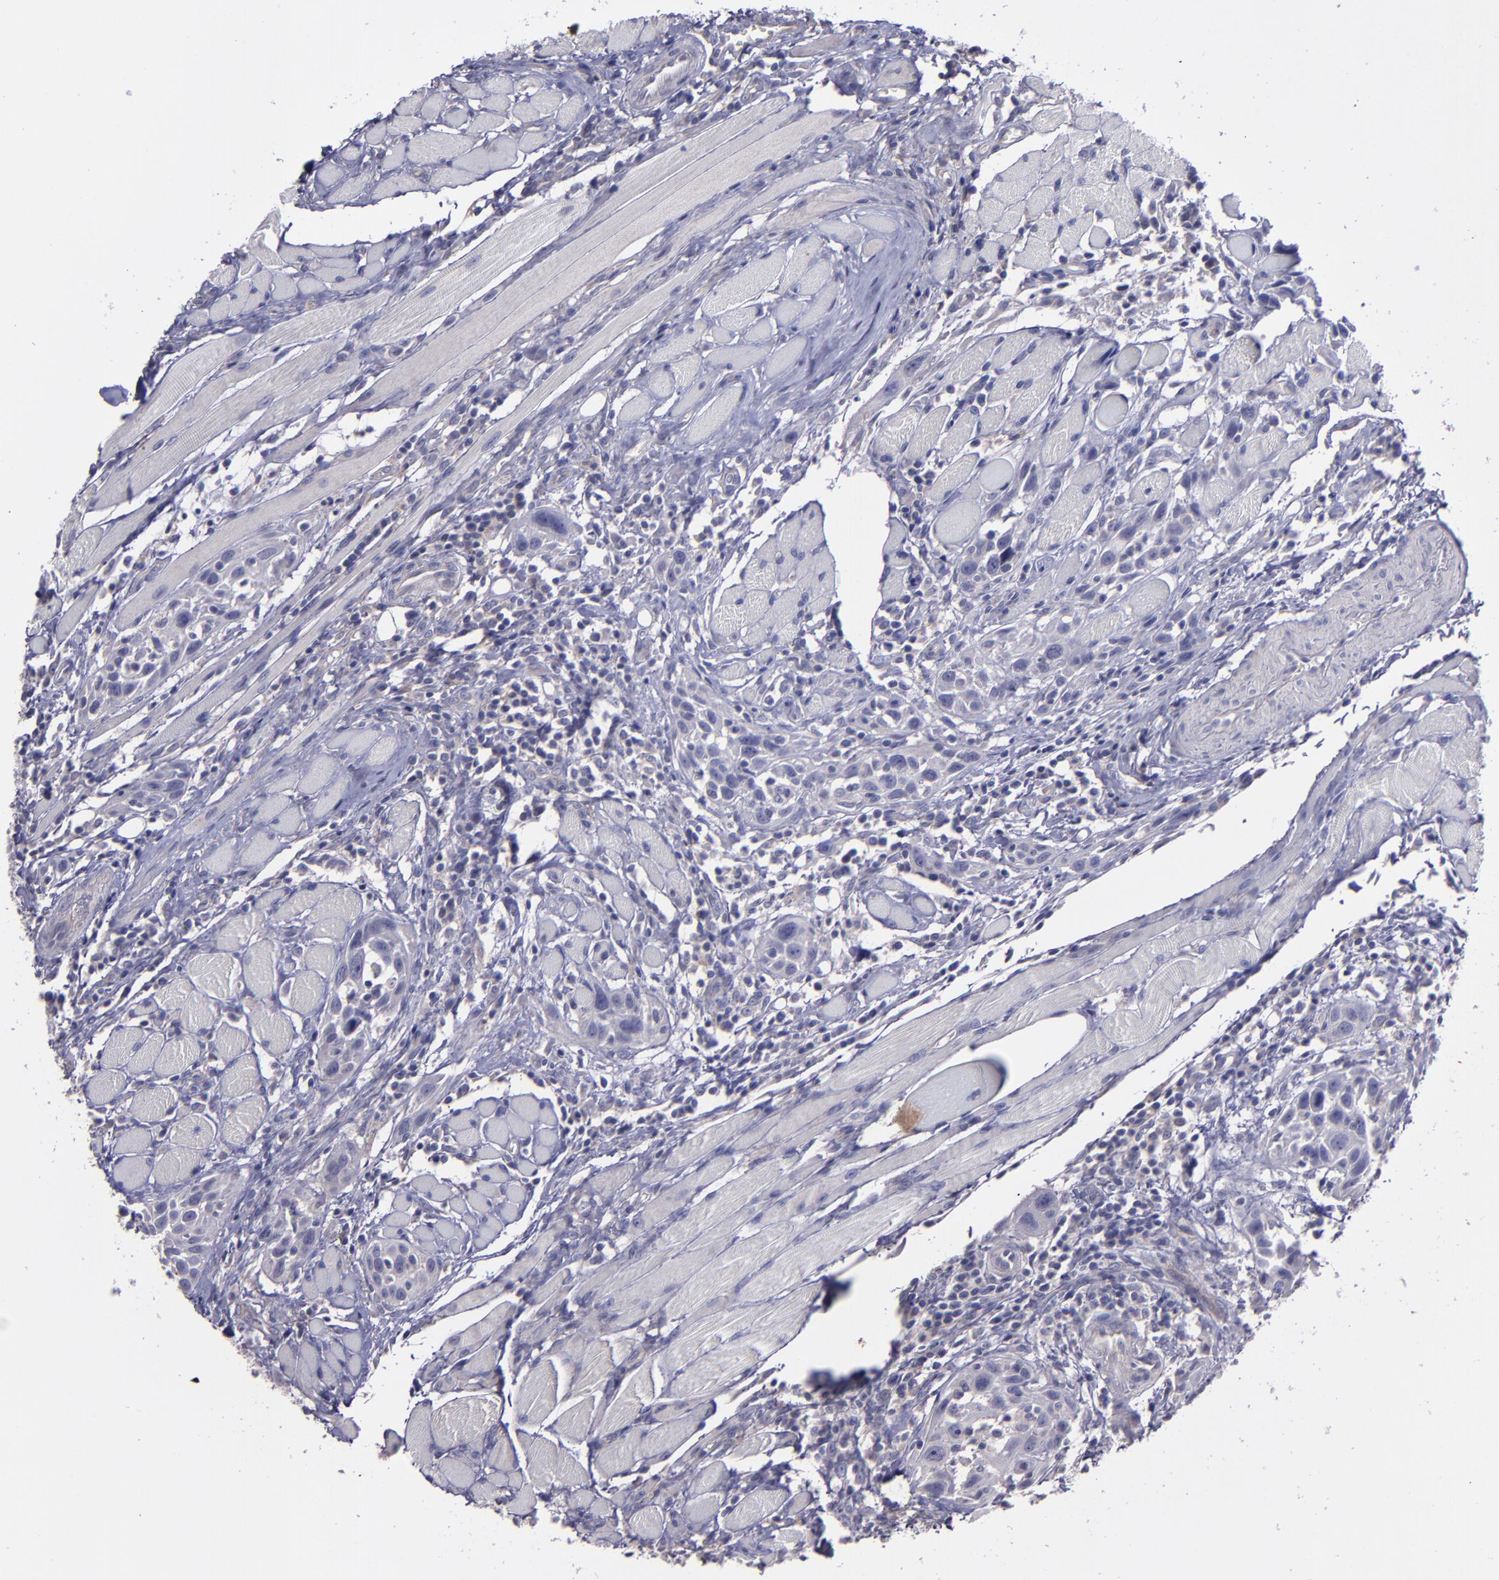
{"staining": {"intensity": "negative", "quantity": "none", "location": "none"}, "tissue": "head and neck cancer", "cell_type": "Tumor cells", "image_type": "cancer", "snomed": [{"axis": "morphology", "description": "Squamous cell carcinoma, NOS"}, {"axis": "topography", "description": "Oral tissue"}, {"axis": "topography", "description": "Head-Neck"}], "caption": "This is a photomicrograph of IHC staining of squamous cell carcinoma (head and neck), which shows no expression in tumor cells. (Brightfield microscopy of DAB (3,3'-diaminobenzidine) IHC at high magnification).", "gene": "MASP1", "patient": {"sex": "female", "age": 50}}